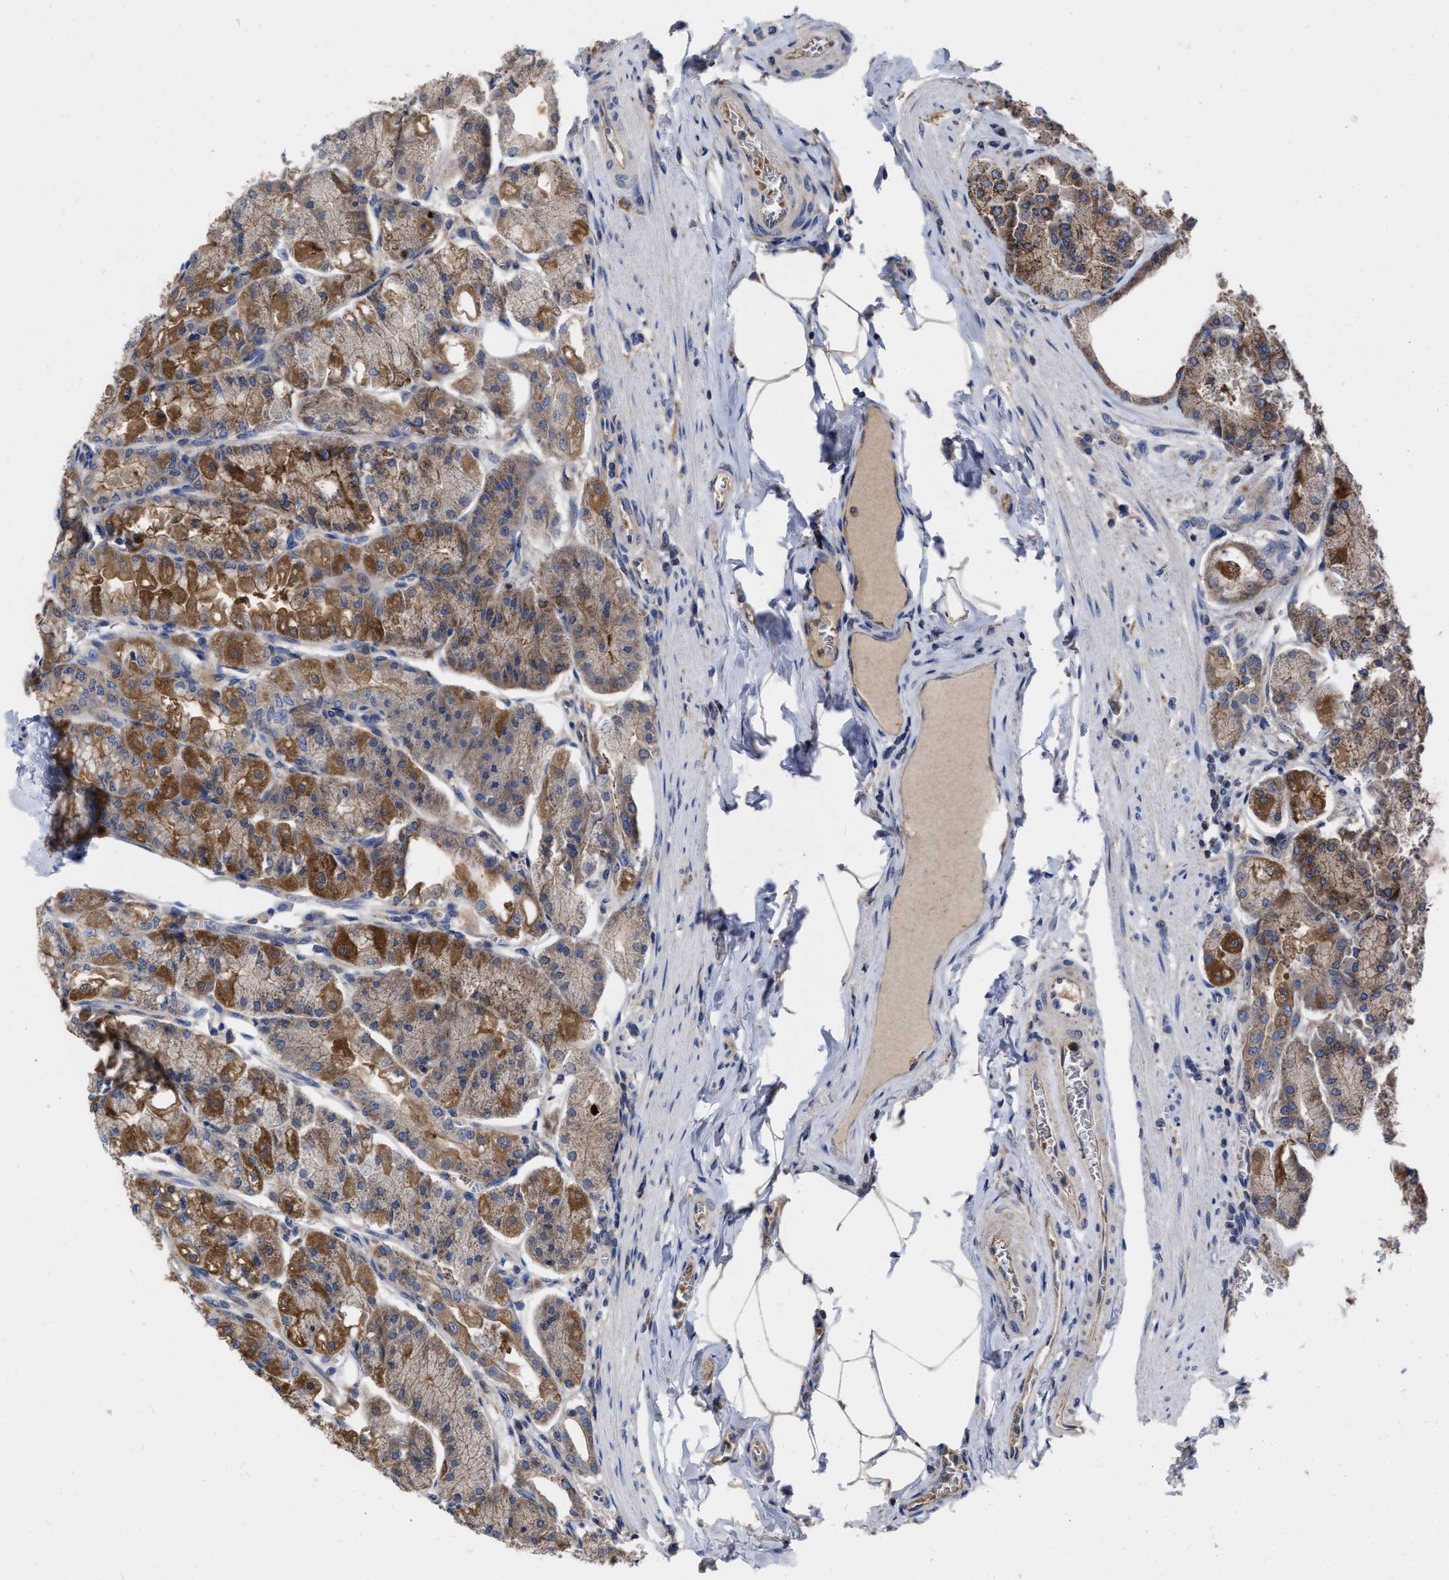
{"staining": {"intensity": "moderate", "quantity": ">75%", "location": "cytoplasmic/membranous"}, "tissue": "stomach", "cell_type": "Glandular cells", "image_type": "normal", "snomed": [{"axis": "morphology", "description": "Normal tissue, NOS"}, {"axis": "topography", "description": "Stomach, lower"}], "caption": "Moderate cytoplasmic/membranous protein positivity is appreciated in approximately >75% of glandular cells in stomach.", "gene": "CDKN2C", "patient": {"sex": "male", "age": 71}}